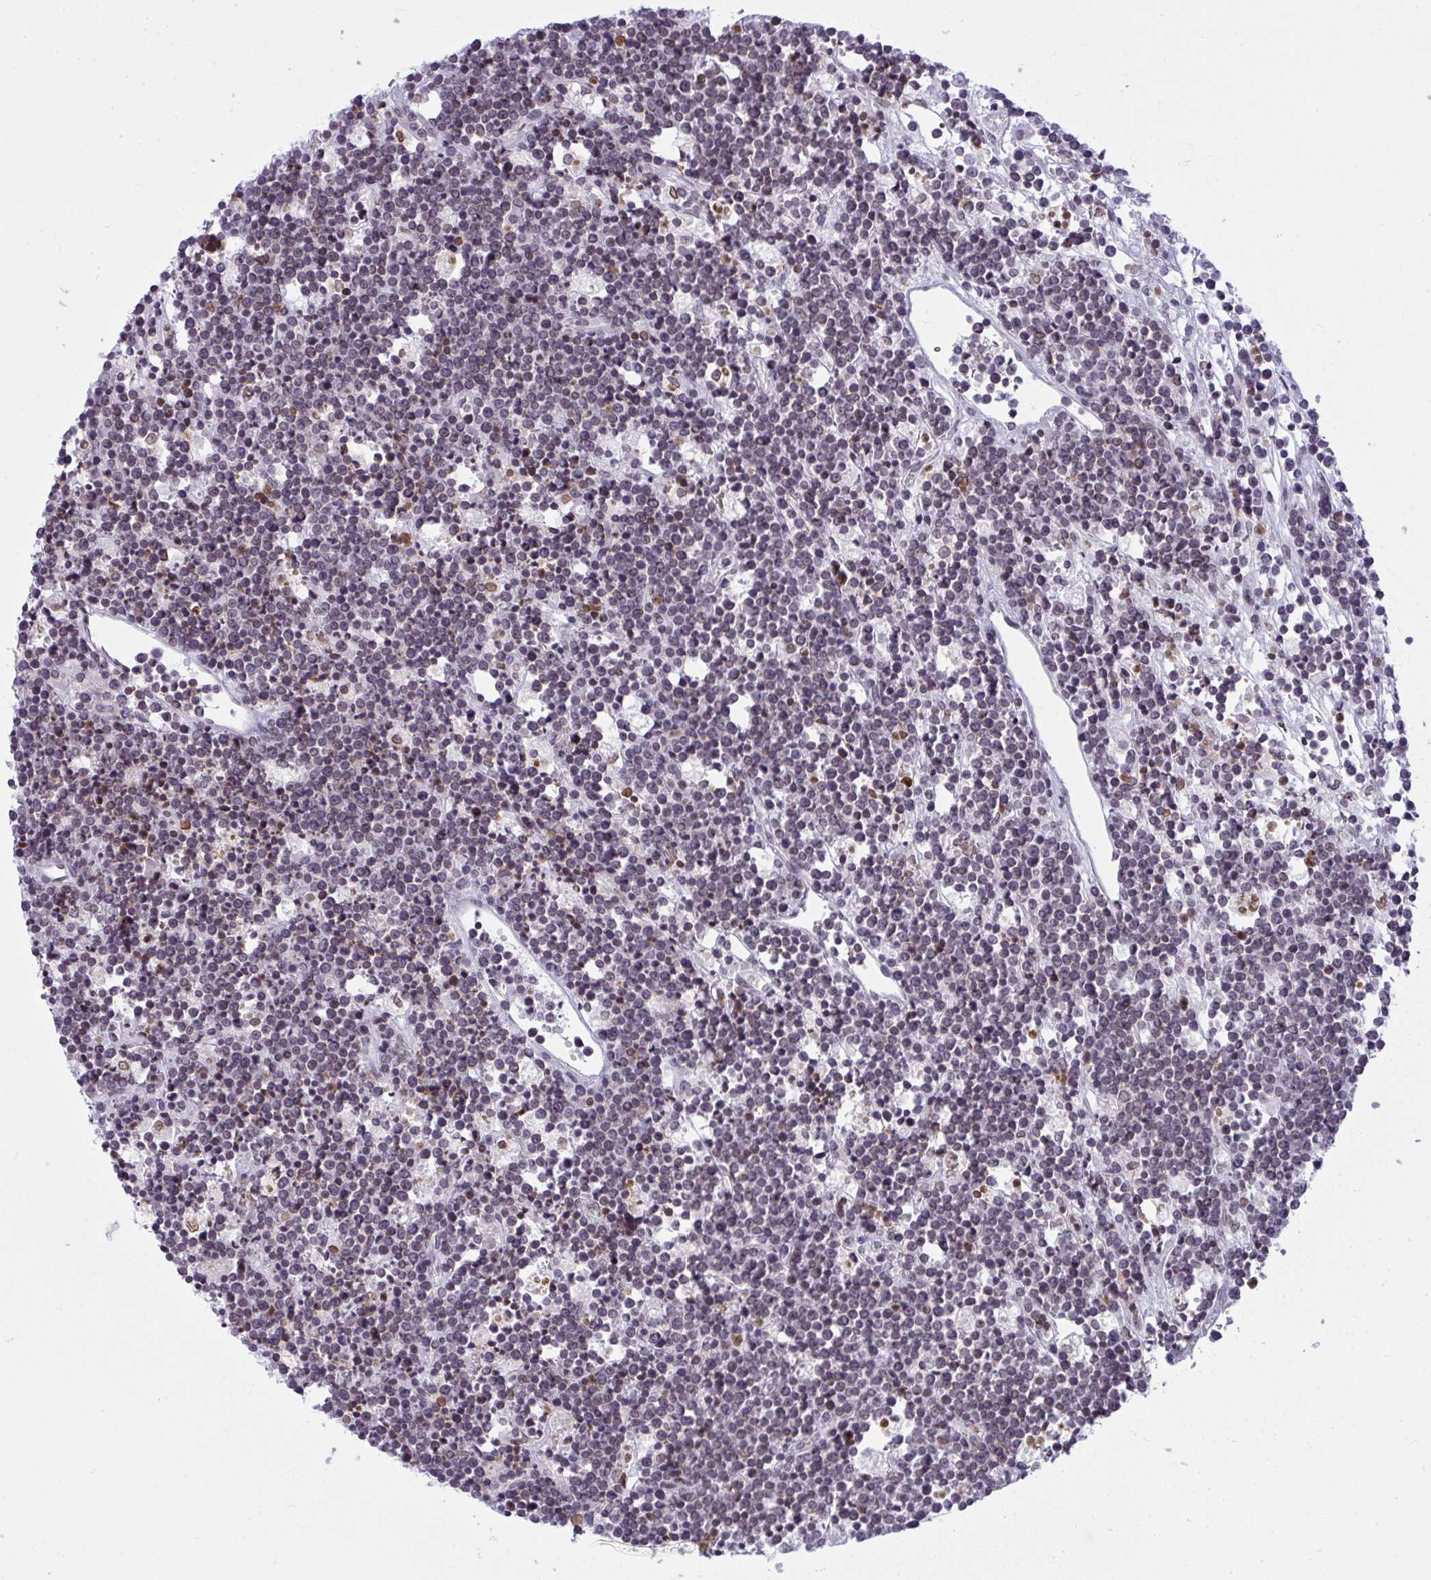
{"staining": {"intensity": "negative", "quantity": "none", "location": "none"}, "tissue": "lymphoma", "cell_type": "Tumor cells", "image_type": "cancer", "snomed": [{"axis": "morphology", "description": "Malignant lymphoma, non-Hodgkin's type, High grade"}, {"axis": "topography", "description": "Ovary"}], "caption": "This is an immunohistochemistry micrograph of lymphoma. There is no staining in tumor cells.", "gene": "LMNB2", "patient": {"sex": "female", "age": 56}}